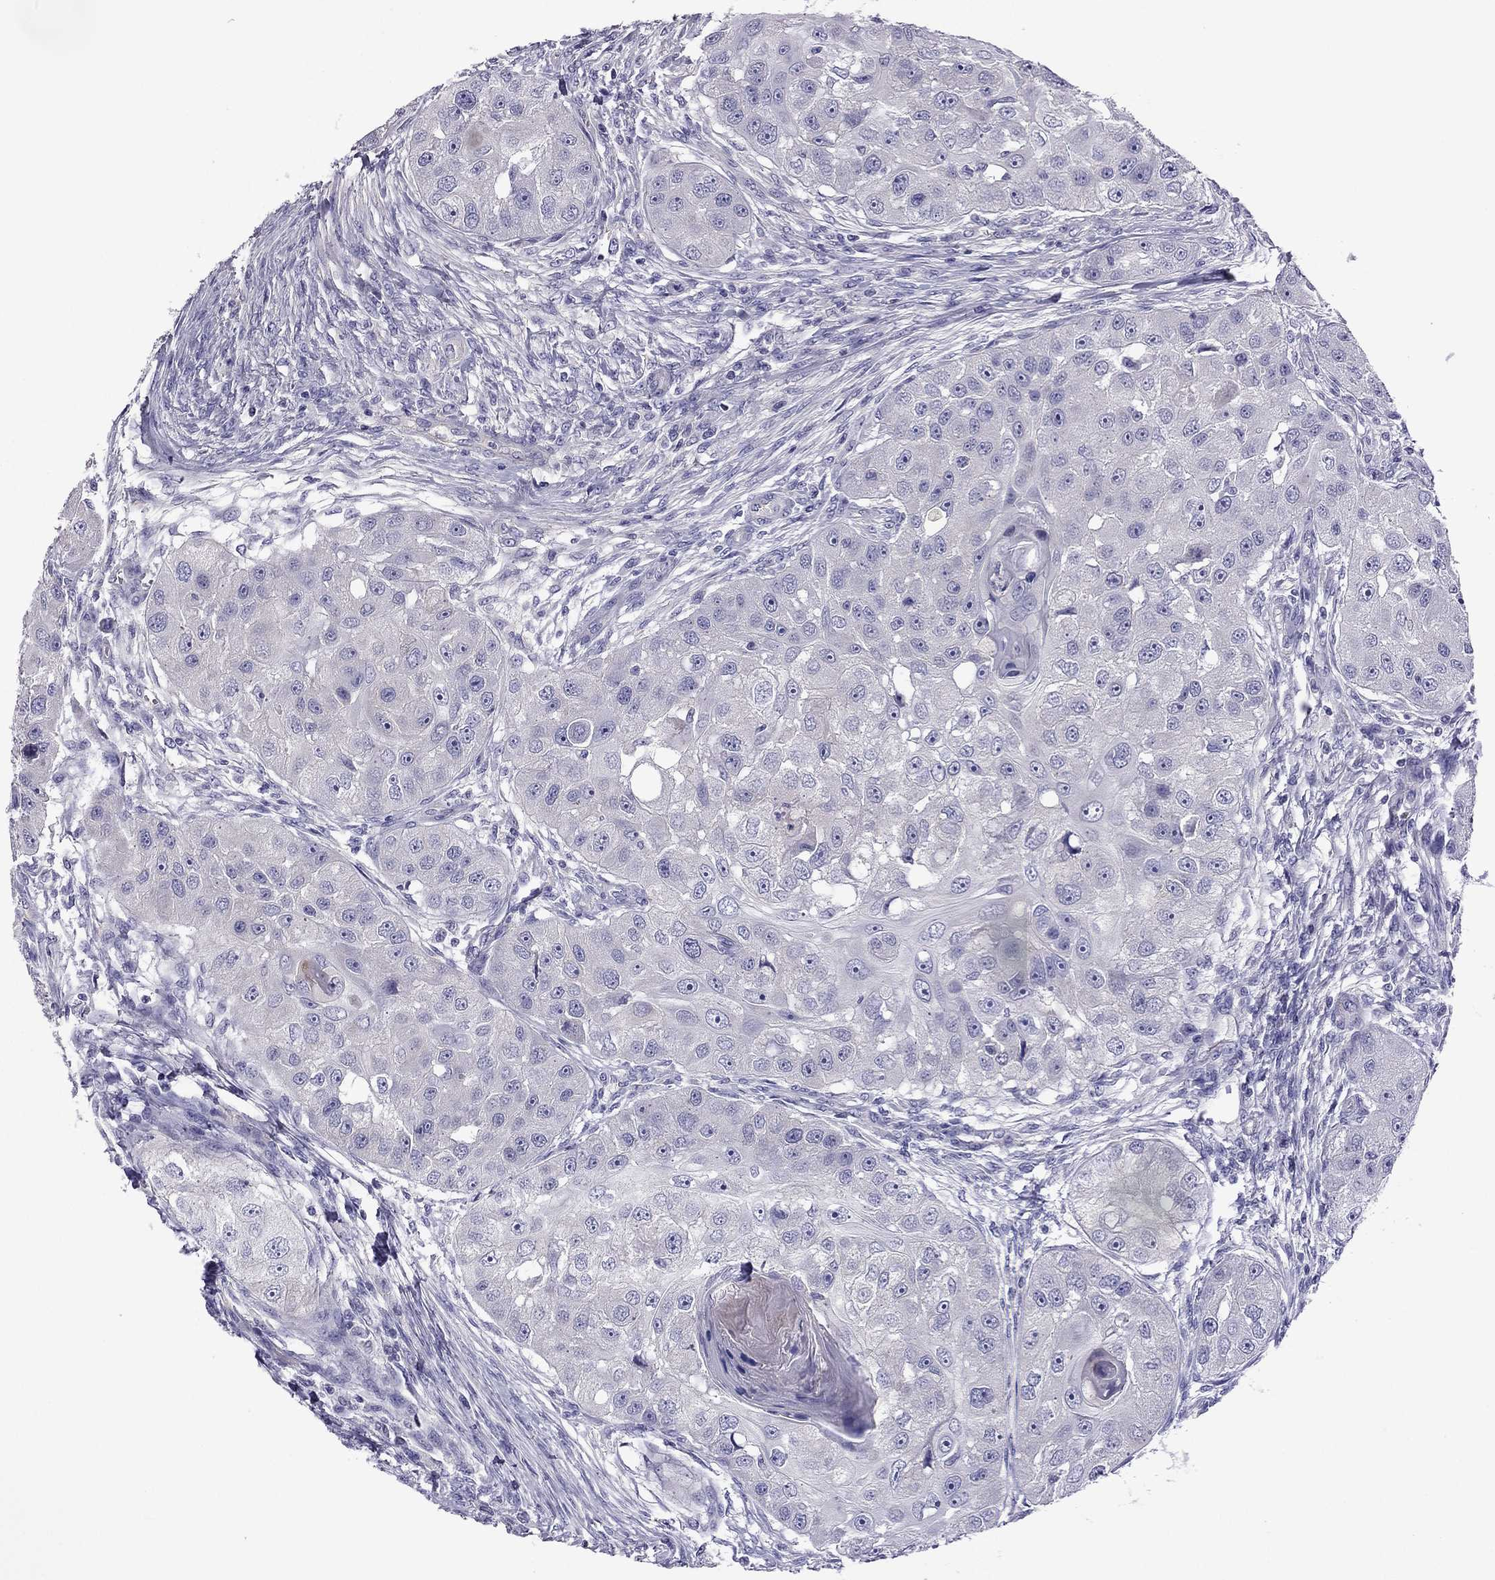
{"staining": {"intensity": "negative", "quantity": "none", "location": "none"}, "tissue": "head and neck cancer", "cell_type": "Tumor cells", "image_type": "cancer", "snomed": [{"axis": "morphology", "description": "Squamous cell carcinoma, NOS"}, {"axis": "topography", "description": "Head-Neck"}], "caption": "Immunohistochemical staining of human head and neck cancer displays no significant staining in tumor cells.", "gene": "GJA8", "patient": {"sex": "male", "age": 51}}